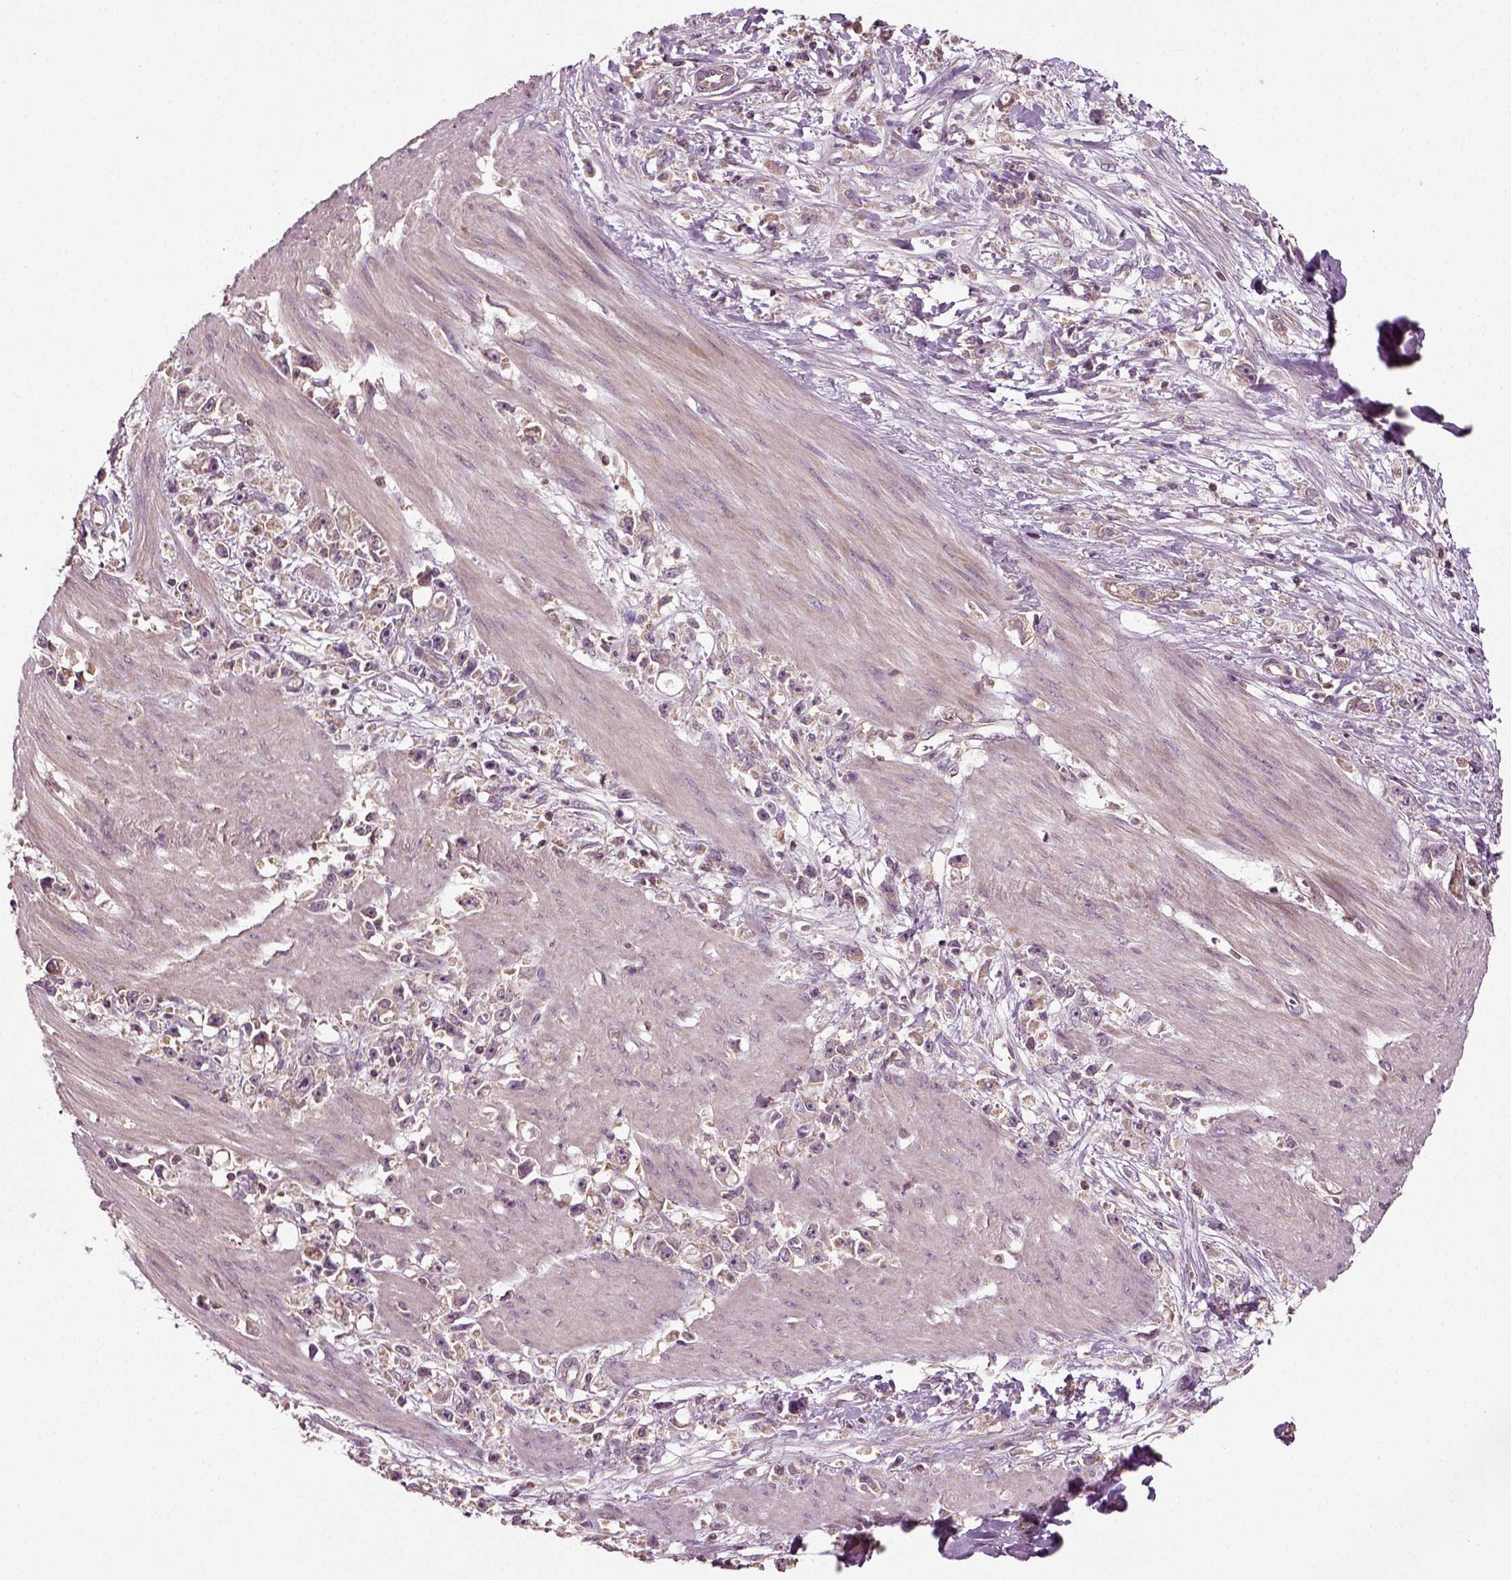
{"staining": {"intensity": "negative", "quantity": "none", "location": "none"}, "tissue": "stomach cancer", "cell_type": "Tumor cells", "image_type": "cancer", "snomed": [{"axis": "morphology", "description": "Adenocarcinoma, NOS"}, {"axis": "topography", "description": "Stomach"}], "caption": "An image of human stomach cancer (adenocarcinoma) is negative for staining in tumor cells.", "gene": "ERV3-1", "patient": {"sex": "female", "age": 59}}